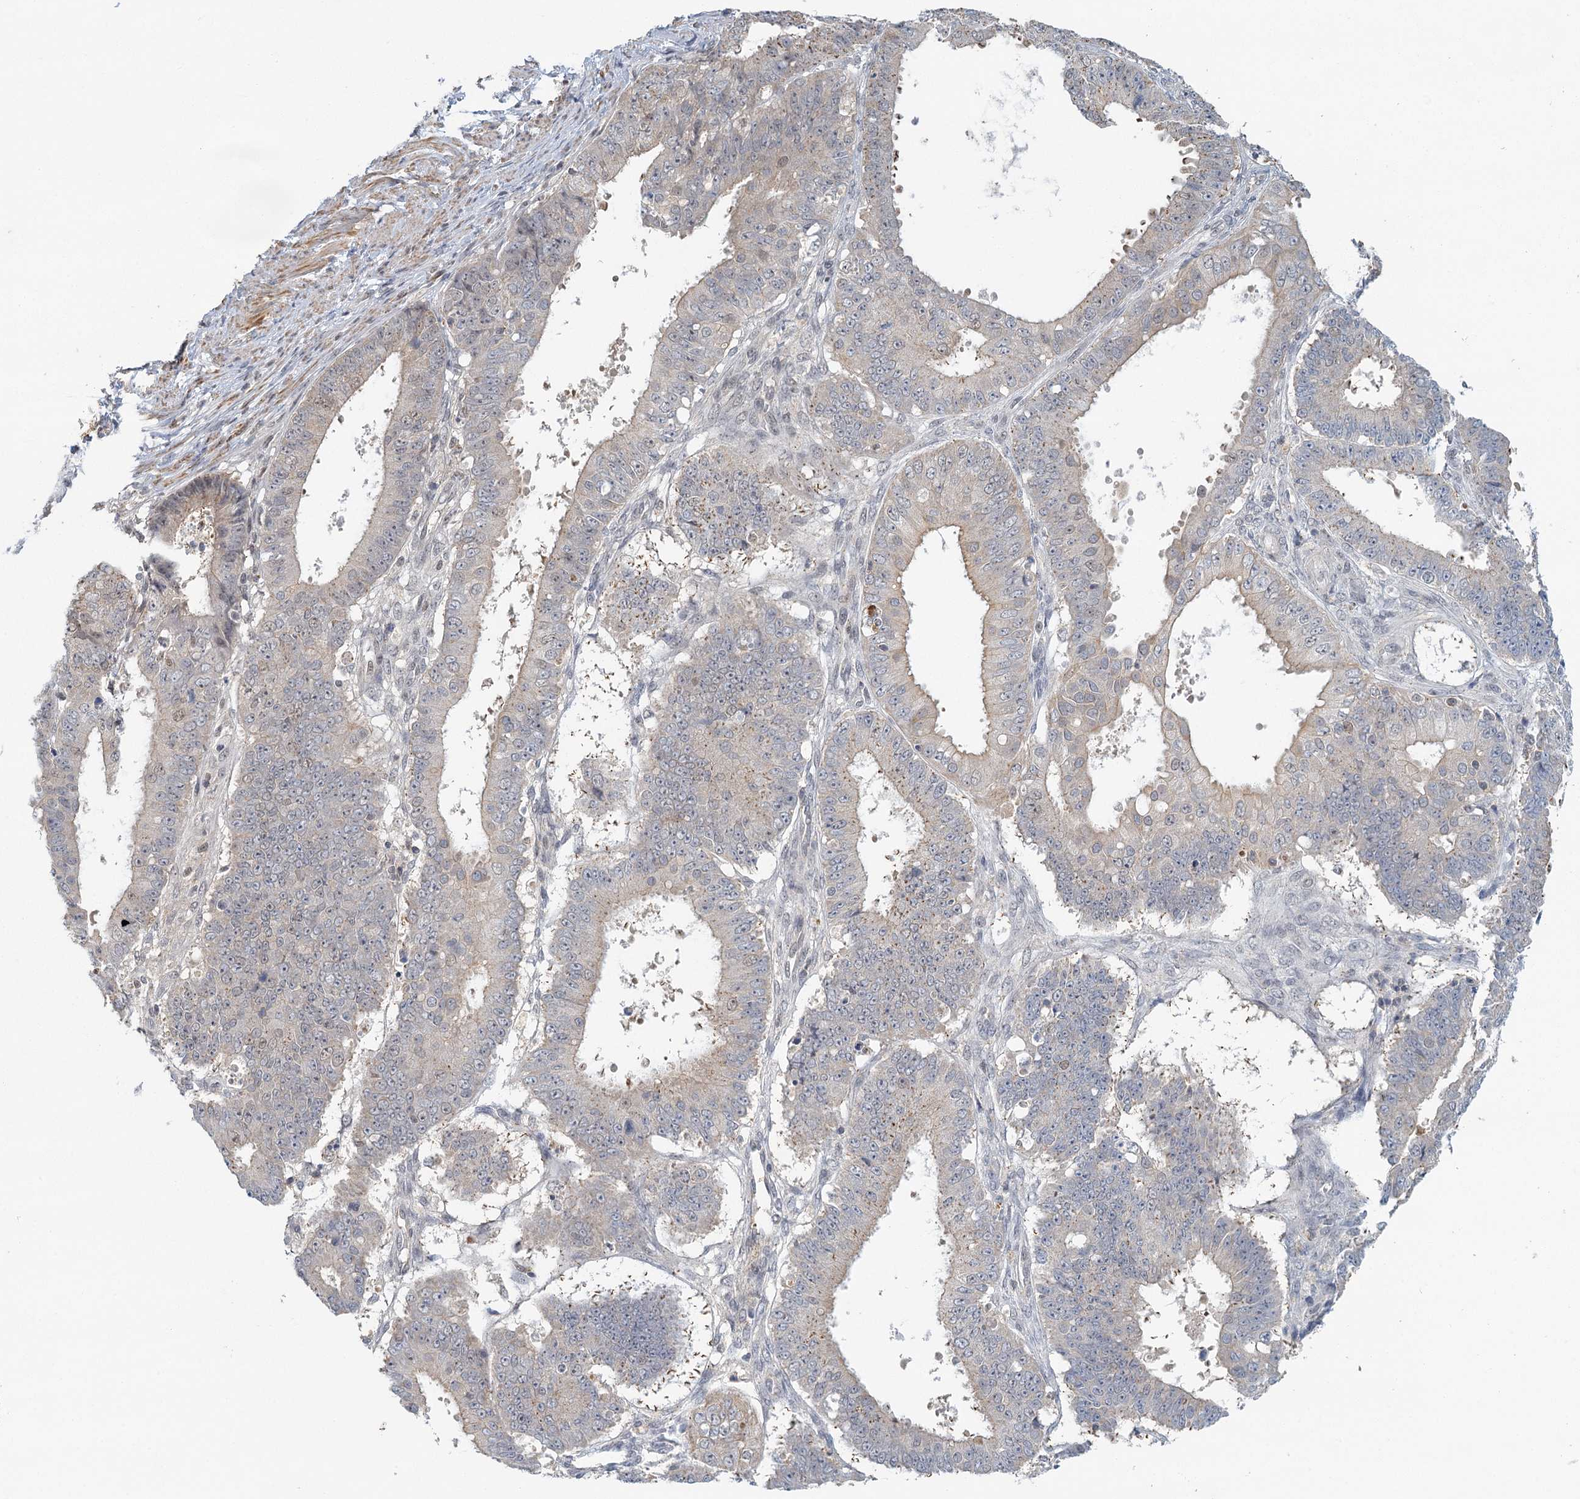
{"staining": {"intensity": "negative", "quantity": "none", "location": "none"}, "tissue": "ovarian cancer", "cell_type": "Tumor cells", "image_type": "cancer", "snomed": [{"axis": "morphology", "description": "Carcinoma, endometroid"}, {"axis": "topography", "description": "Appendix"}, {"axis": "topography", "description": "Ovary"}], "caption": "This is an immunohistochemistry (IHC) image of human ovarian cancer (endometroid carcinoma). There is no expression in tumor cells.", "gene": "GPATCH11", "patient": {"sex": "female", "age": 42}}